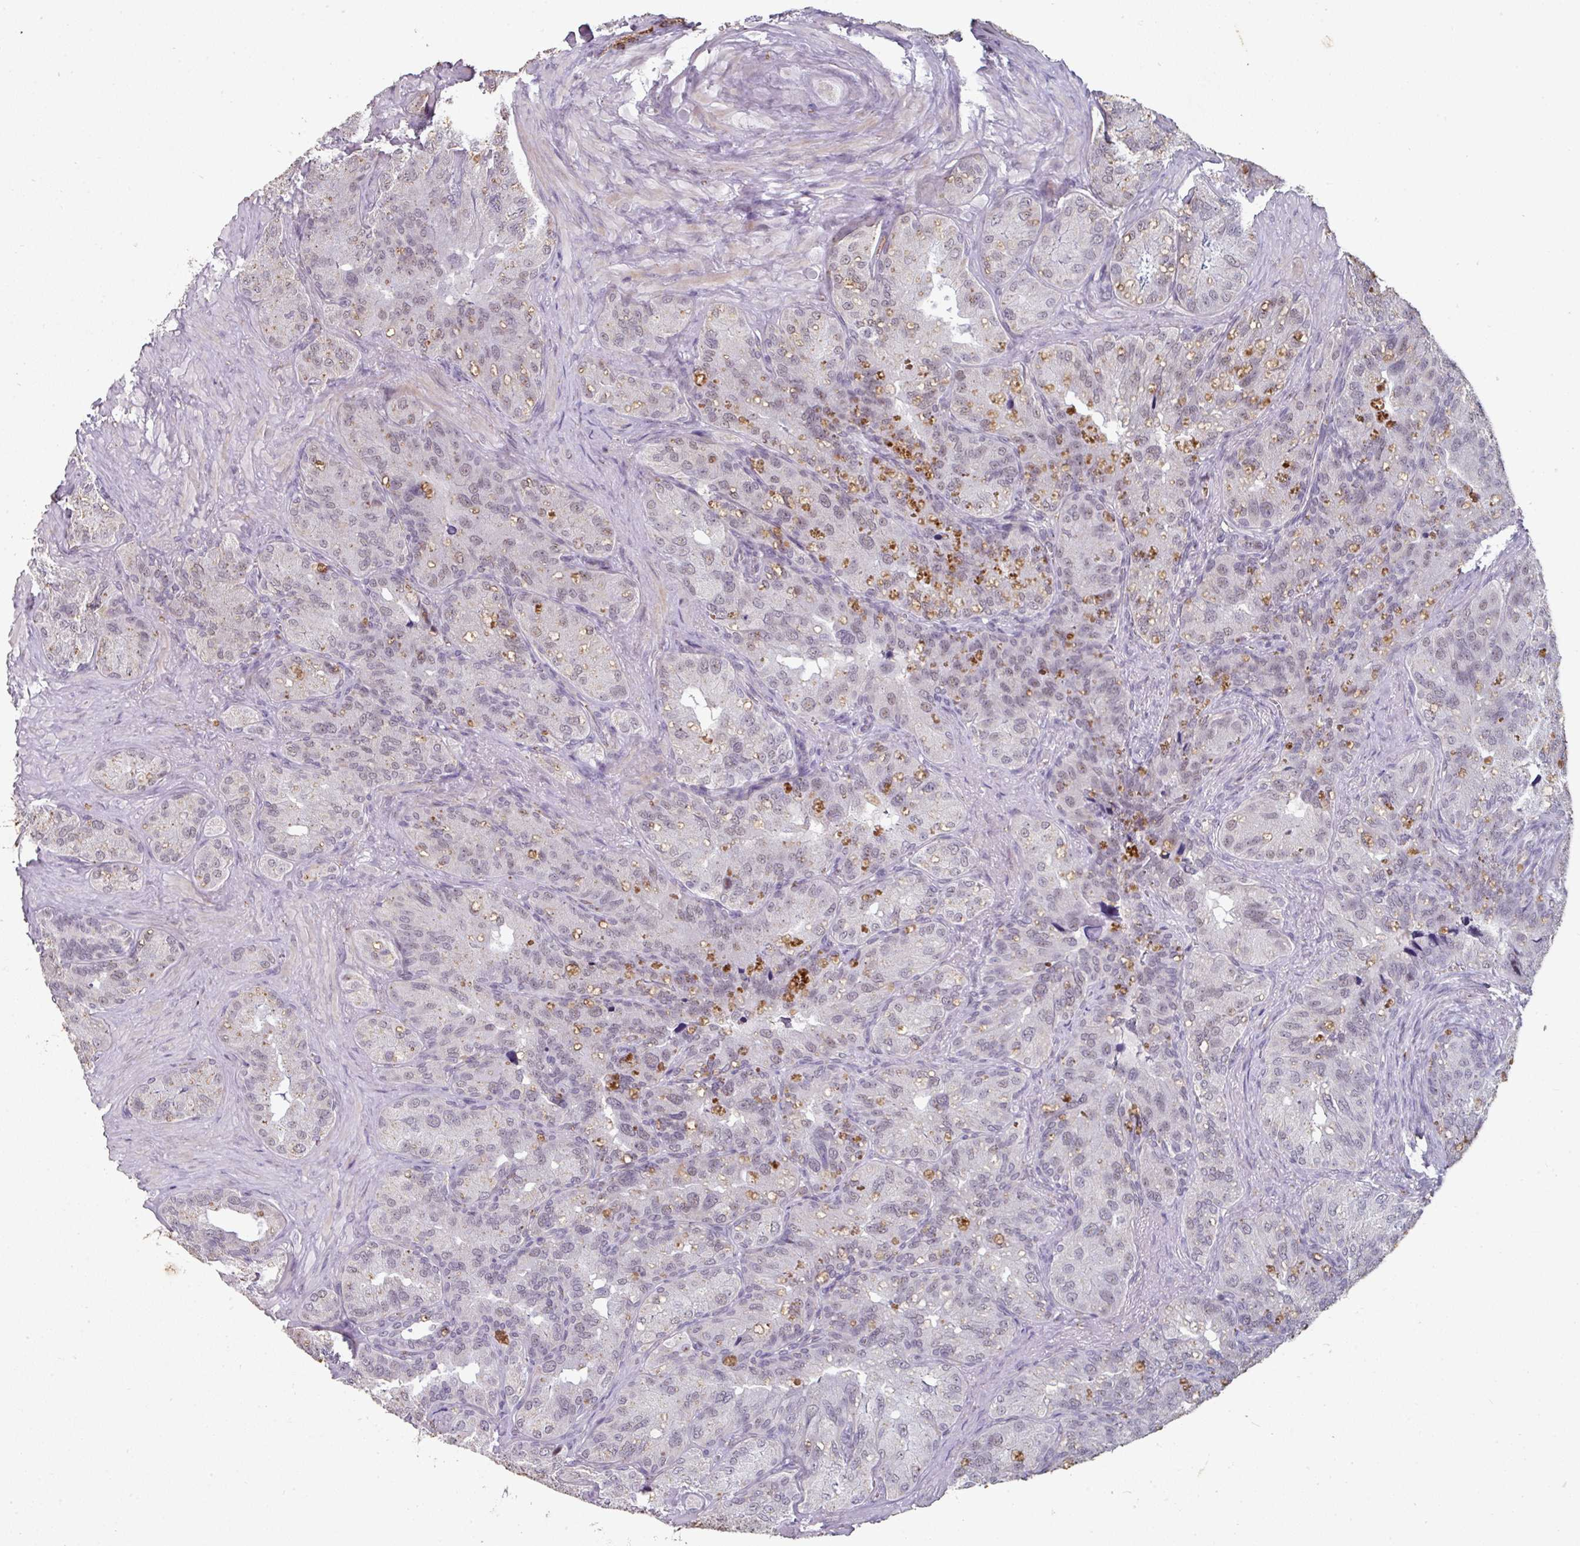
{"staining": {"intensity": "moderate", "quantity": "<25%", "location": "cytoplasmic/membranous"}, "tissue": "seminal vesicle", "cell_type": "Glandular cells", "image_type": "normal", "snomed": [{"axis": "morphology", "description": "Normal tissue, NOS"}, {"axis": "topography", "description": "Seminal veicle"}], "caption": "IHC of normal seminal vesicle exhibits low levels of moderate cytoplasmic/membranous staining in about <25% of glandular cells.", "gene": "SIDT2", "patient": {"sex": "male", "age": 69}}